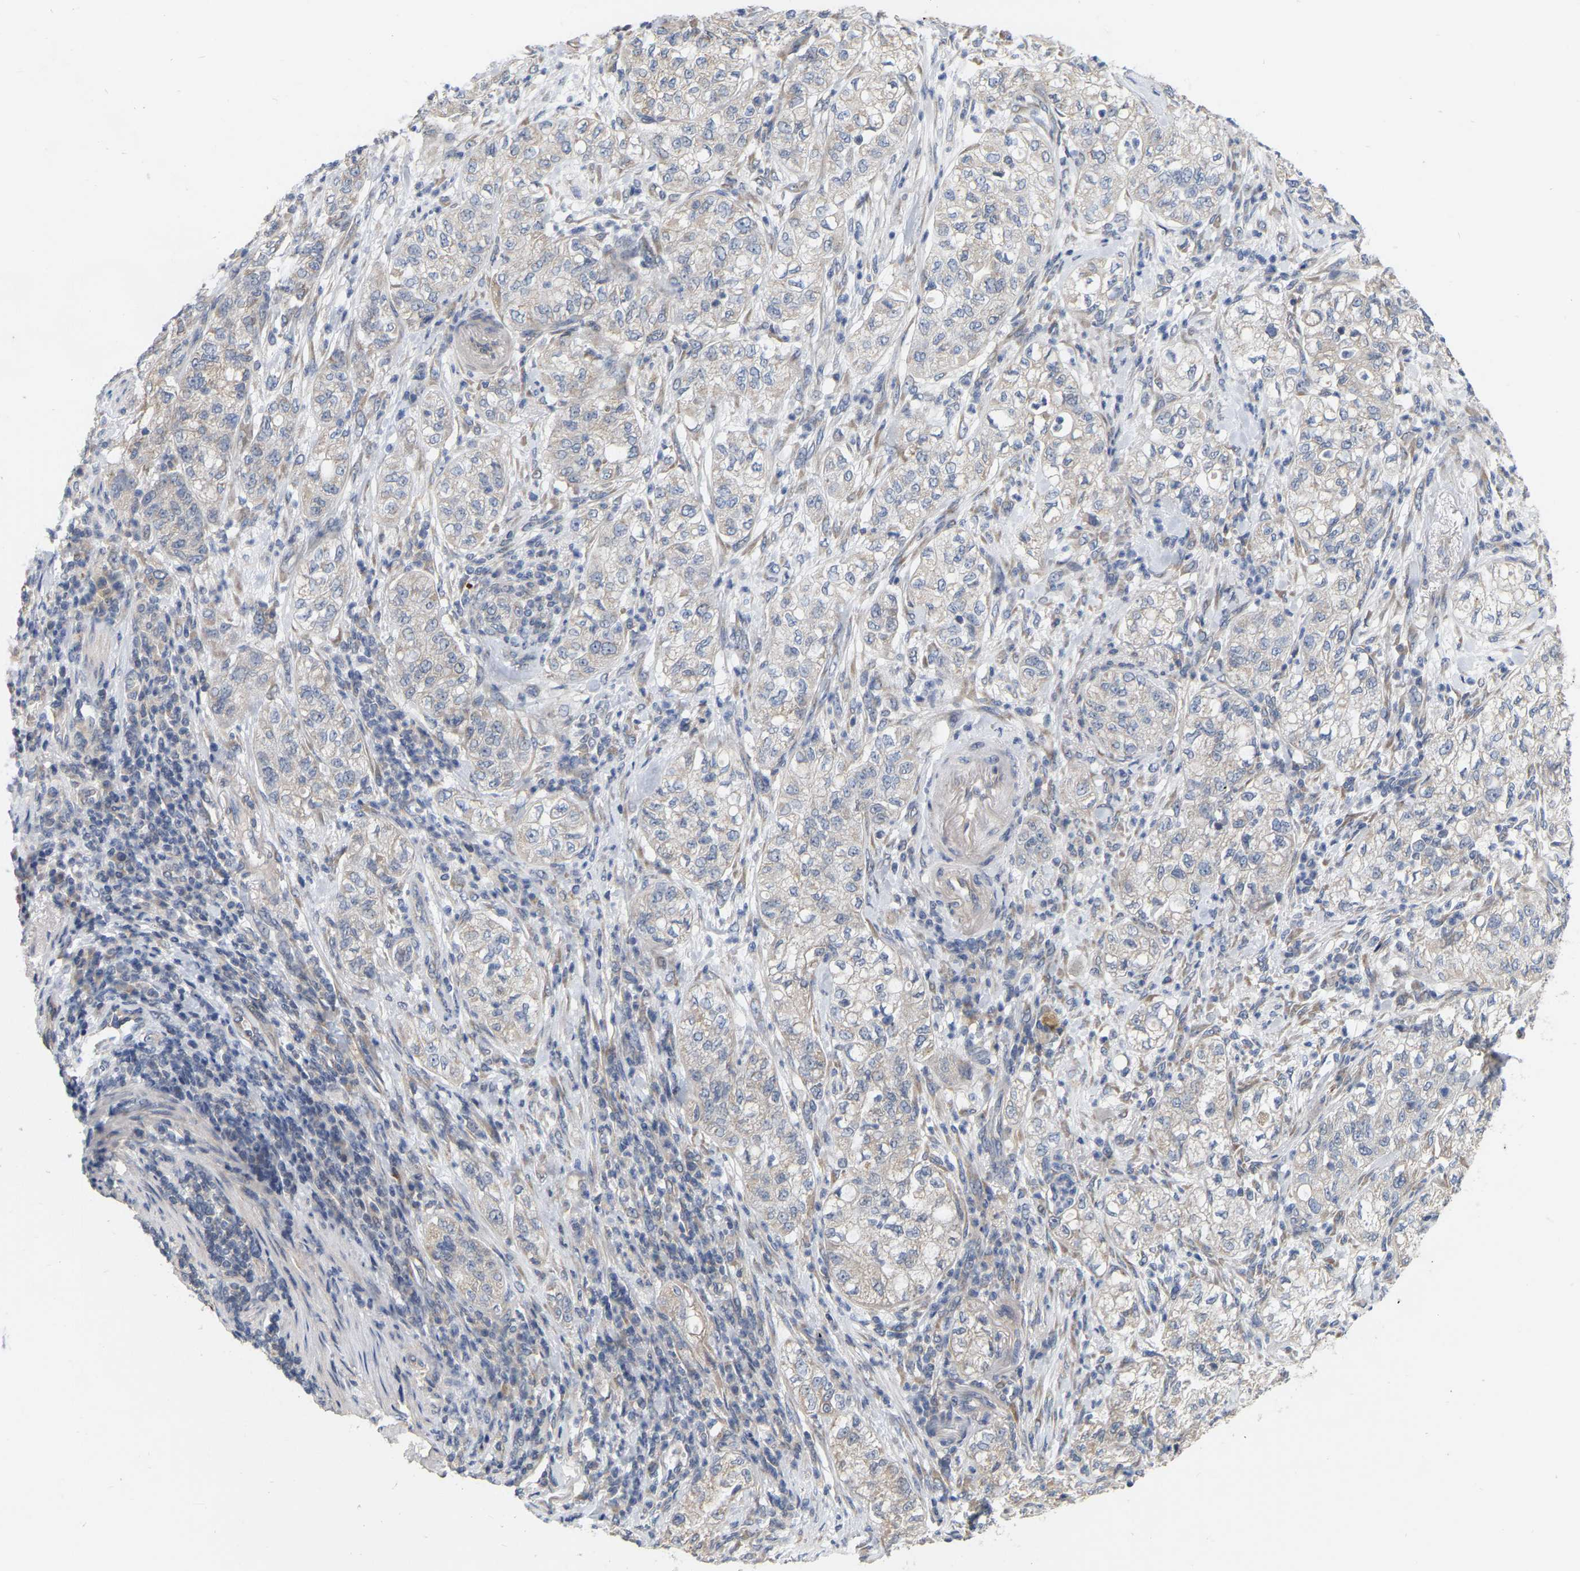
{"staining": {"intensity": "weak", "quantity": "25%-75%", "location": "cytoplasmic/membranous"}, "tissue": "pancreatic cancer", "cell_type": "Tumor cells", "image_type": "cancer", "snomed": [{"axis": "morphology", "description": "Adenocarcinoma, NOS"}, {"axis": "topography", "description": "Pancreas"}], "caption": "The photomicrograph reveals staining of pancreatic cancer, revealing weak cytoplasmic/membranous protein positivity (brown color) within tumor cells.", "gene": "SSH1", "patient": {"sex": "female", "age": 78}}